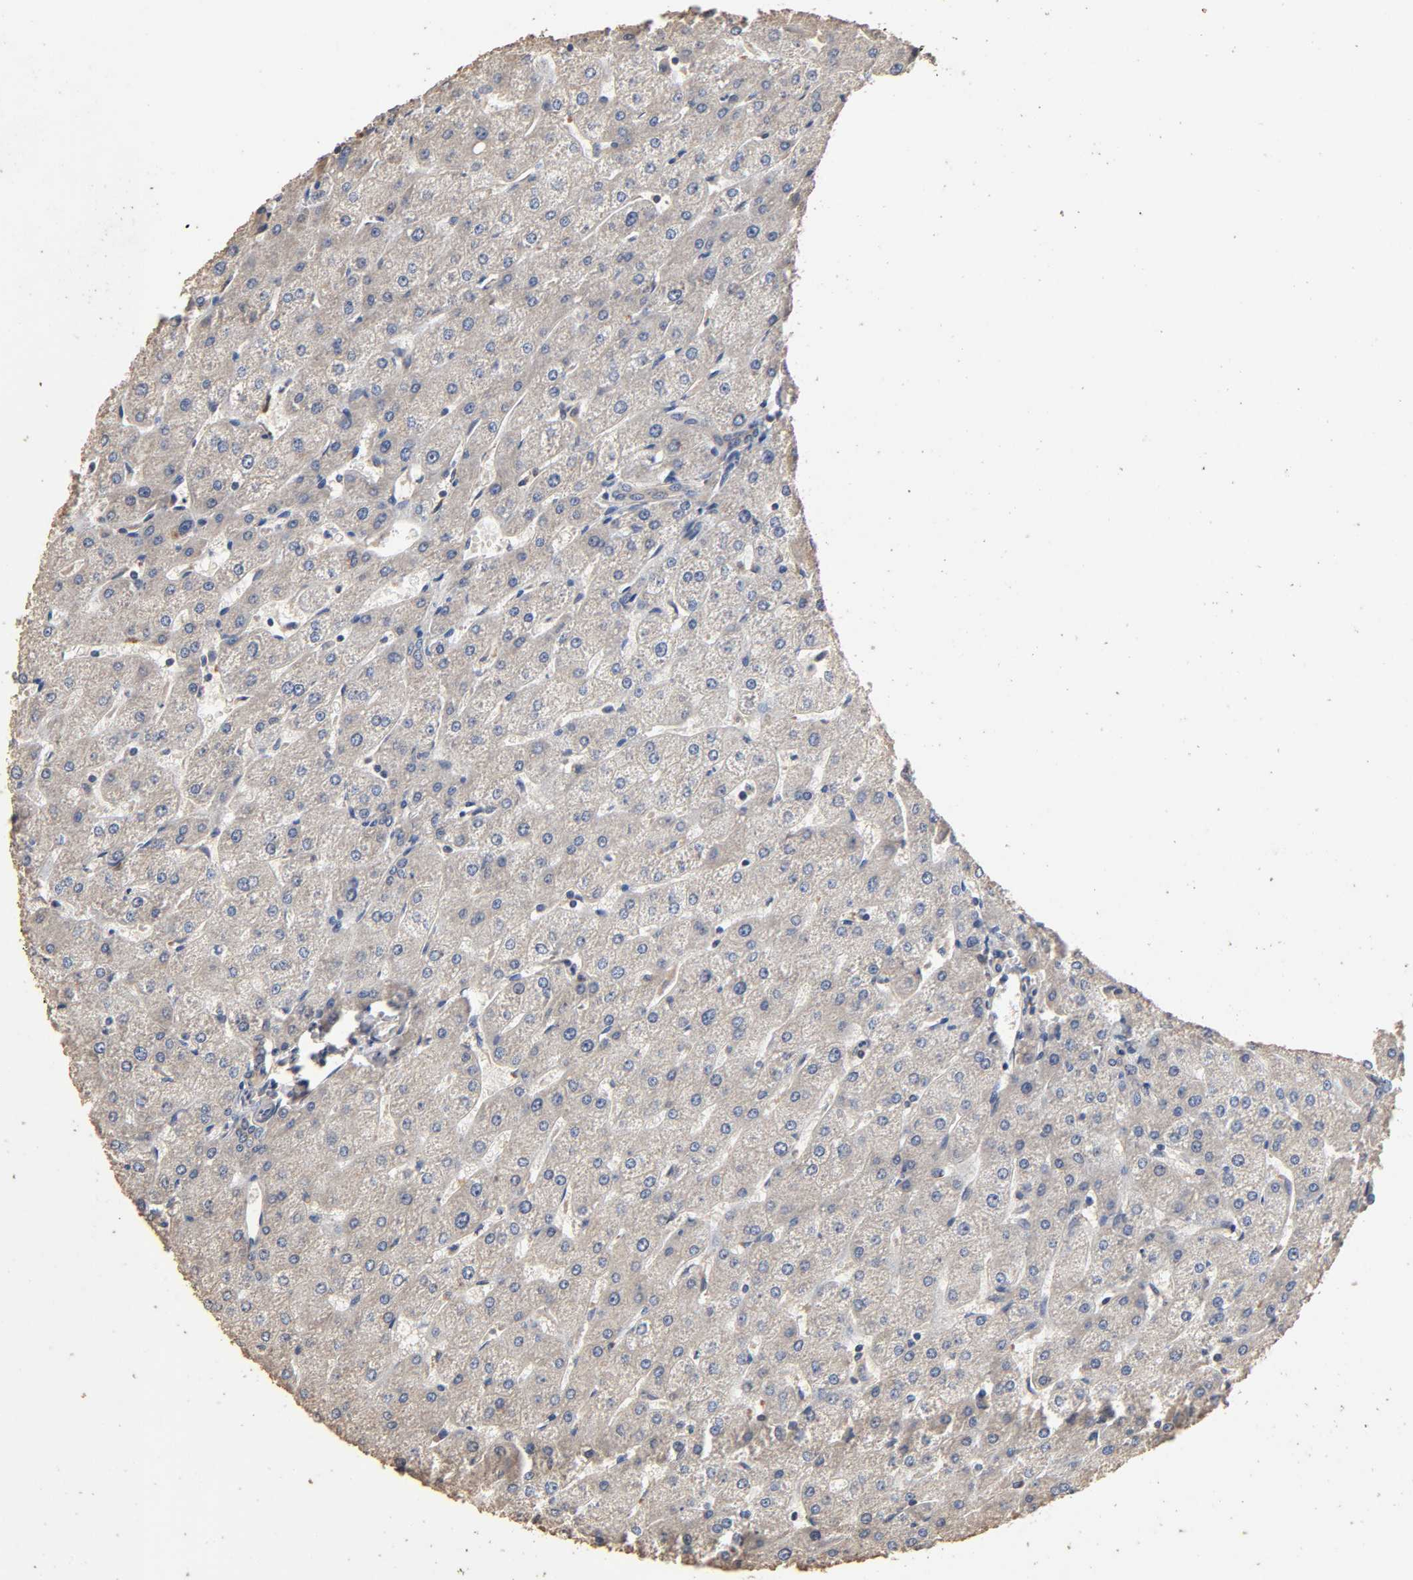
{"staining": {"intensity": "weak", "quantity": ">75%", "location": "cytoplasmic/membranous"}, "tissue": "liver", "cell_type": "Cholangiocytes", "image_type": "normal", "snomed": [{"axis": "morphology", "description": "Normal tissue, NOS"}, {"axis": "topography", "description": "Liver"}], "caption": "A brown stain shows weak cytoplasmic/membranous staining of a protein in cholangiocytes of benign liver.", "gene": "ARHGEF7", "patient": {"sex": "male", "age": 67}}